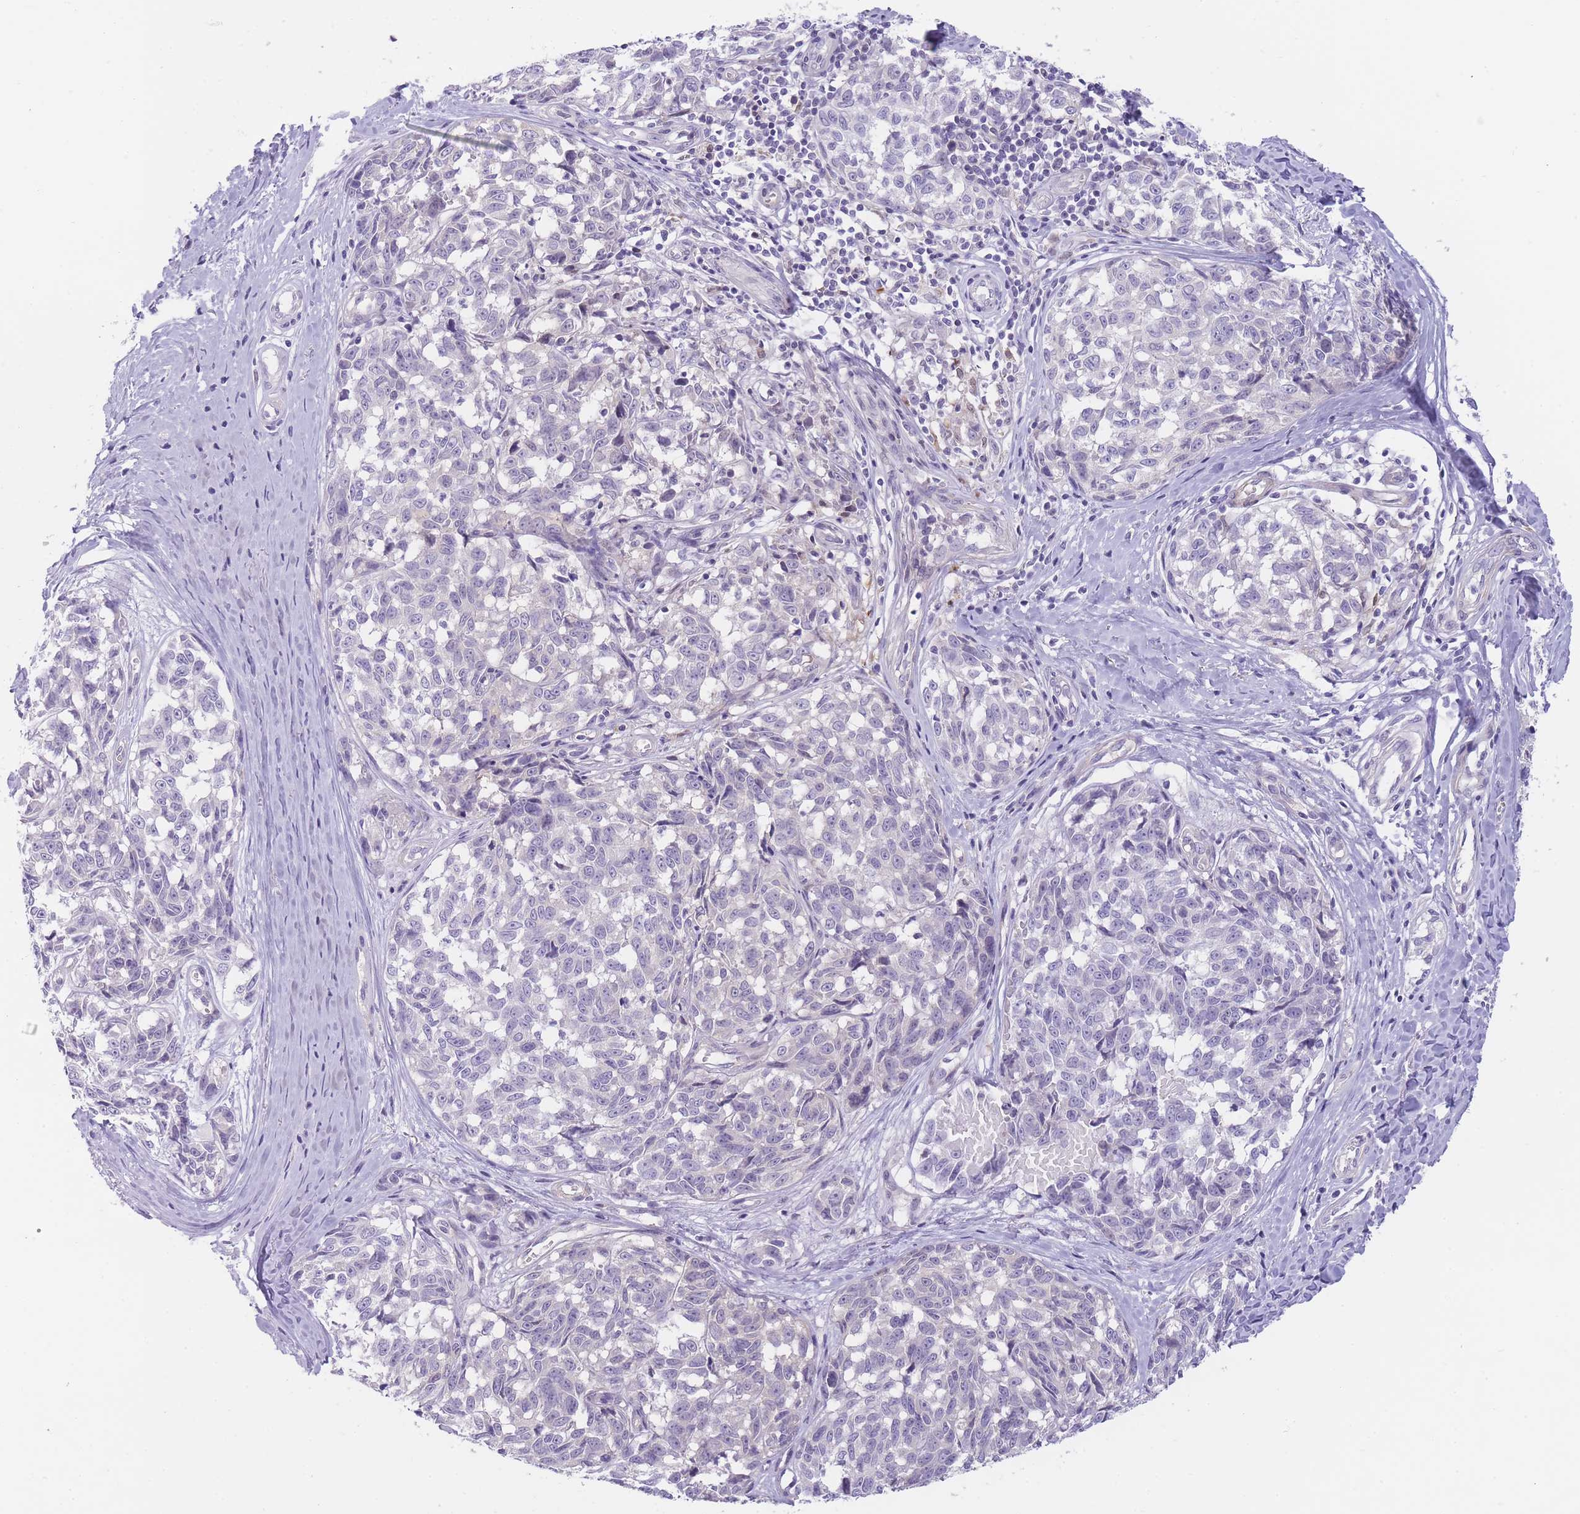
{"staining": {"intensity": "negative", "quantity": "none", "location": "none"}, "tissue": "melanoma", "cell_type": "Tumor cells", "image_type": "cancer", "snomed": [{"axis": "morphology", "description": "Normal tissue, NOS"}, {"axis": "morphology", "description": "Malignant melanoma, NOS"}, {"axis": "topography", "description": "Skin"}], "caption": "Immunohistochemical staining of human malignant melanoma reveals no significant staining in tumor cells. (Stains: DAB immunohistochemistry (IHC) with hematoxylin counter stain, Microscopy: brightfield microscopy at high magnification).", "gene": "OR11H12", "patient": {"sex": "female", "age": 64}}